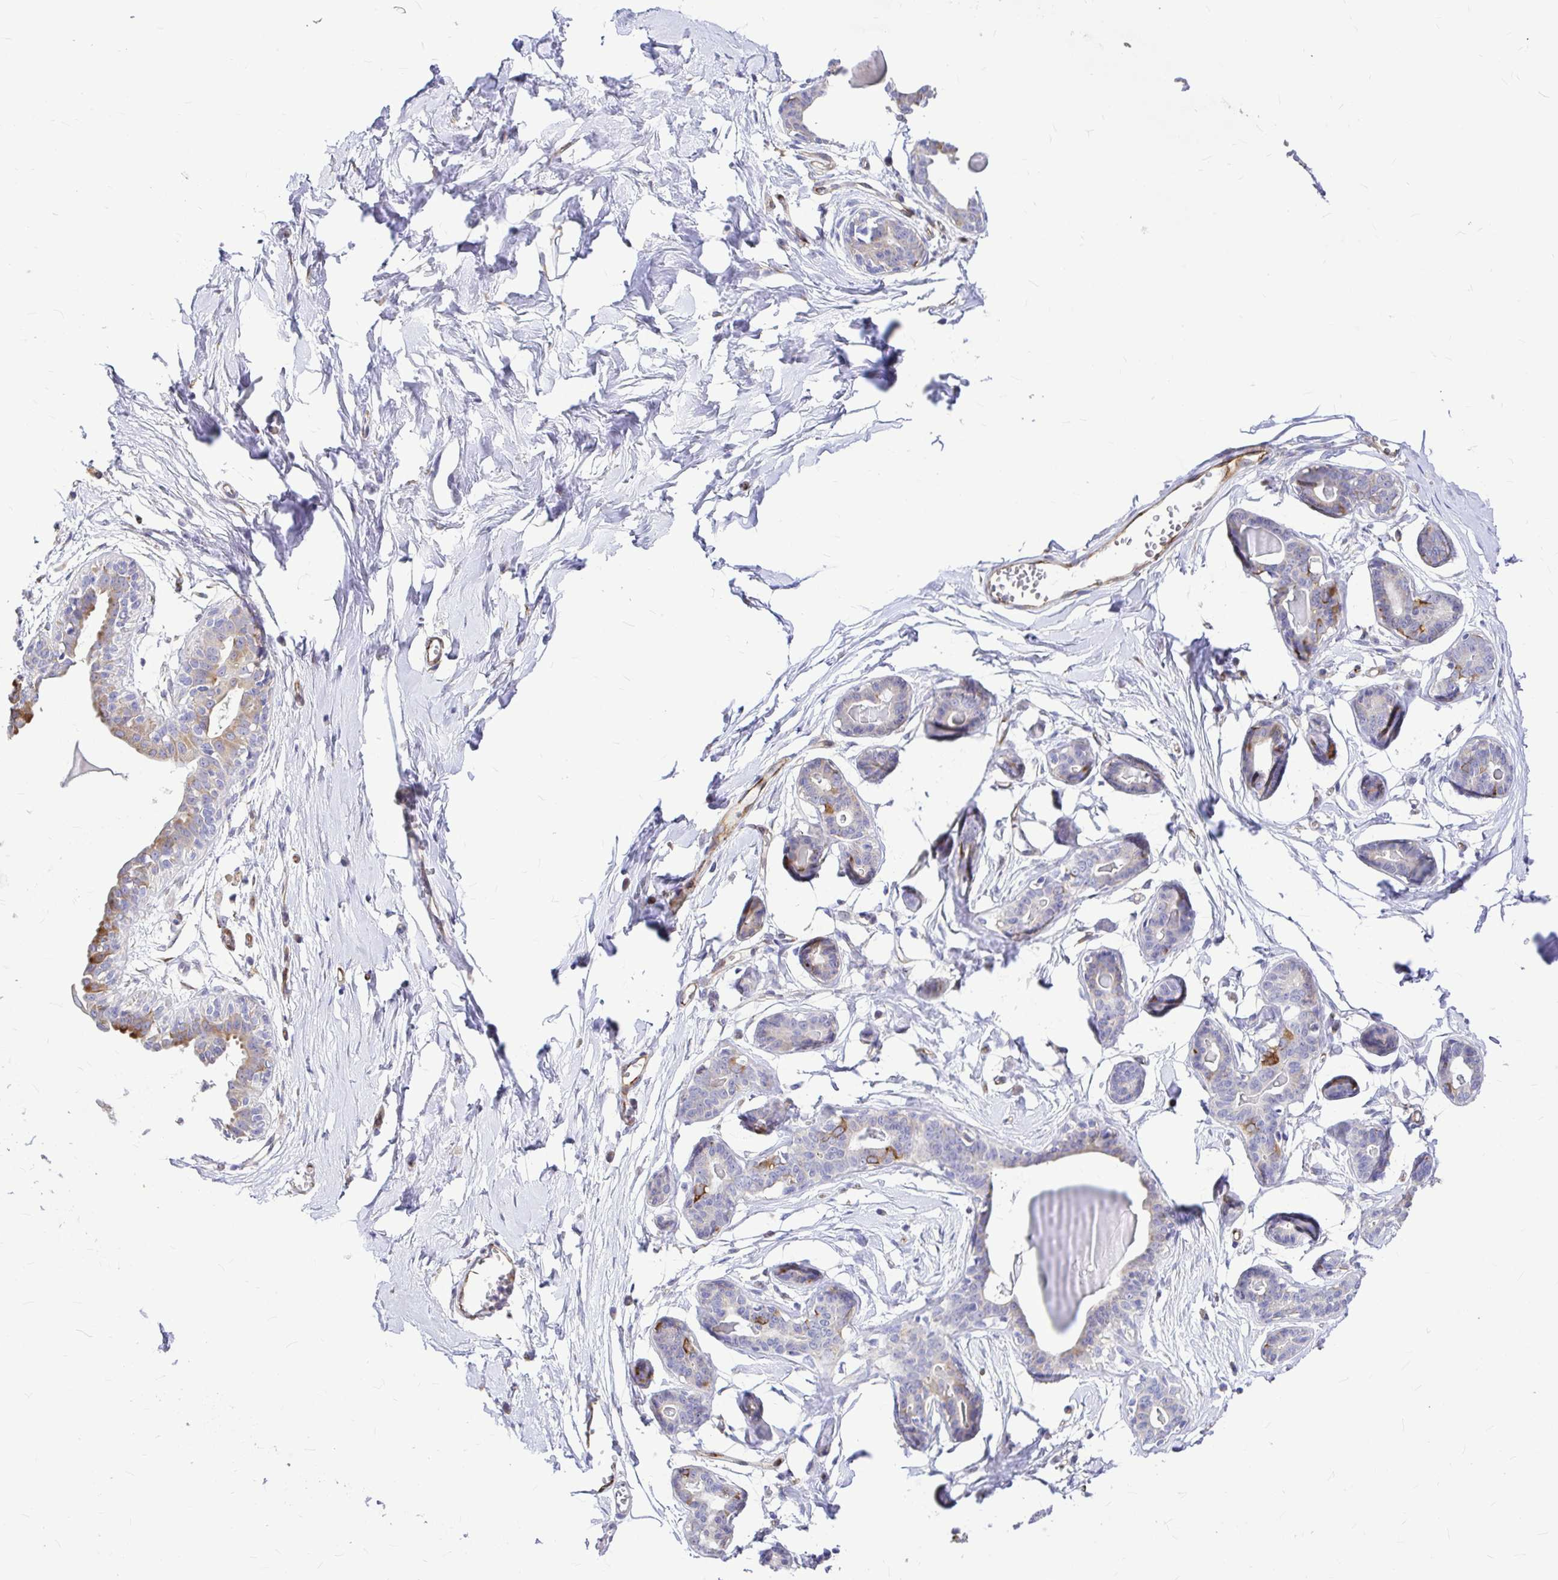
{"staining": {"intensity": "negative", "quantity": "none", "location": "none"}, "tissue": "breast", "cell_type": "Adipocytes", "image_type": "normal", "snomed": [{"axis": "morphology", "description": "Normal tissue, NOS"}, {"axis": "topography", "description": "Breast"}], "caption": "An IHC image of benign breast is shown. There is no staining in adipocytes of breast. The staining is performed using DAB (3,3'-diaminobenzidine) brown chromogen with nuclei counter-stained in using hematoxylin.", "gene": "GABBR2", "patient": {"sex": "female", "age": 45}}